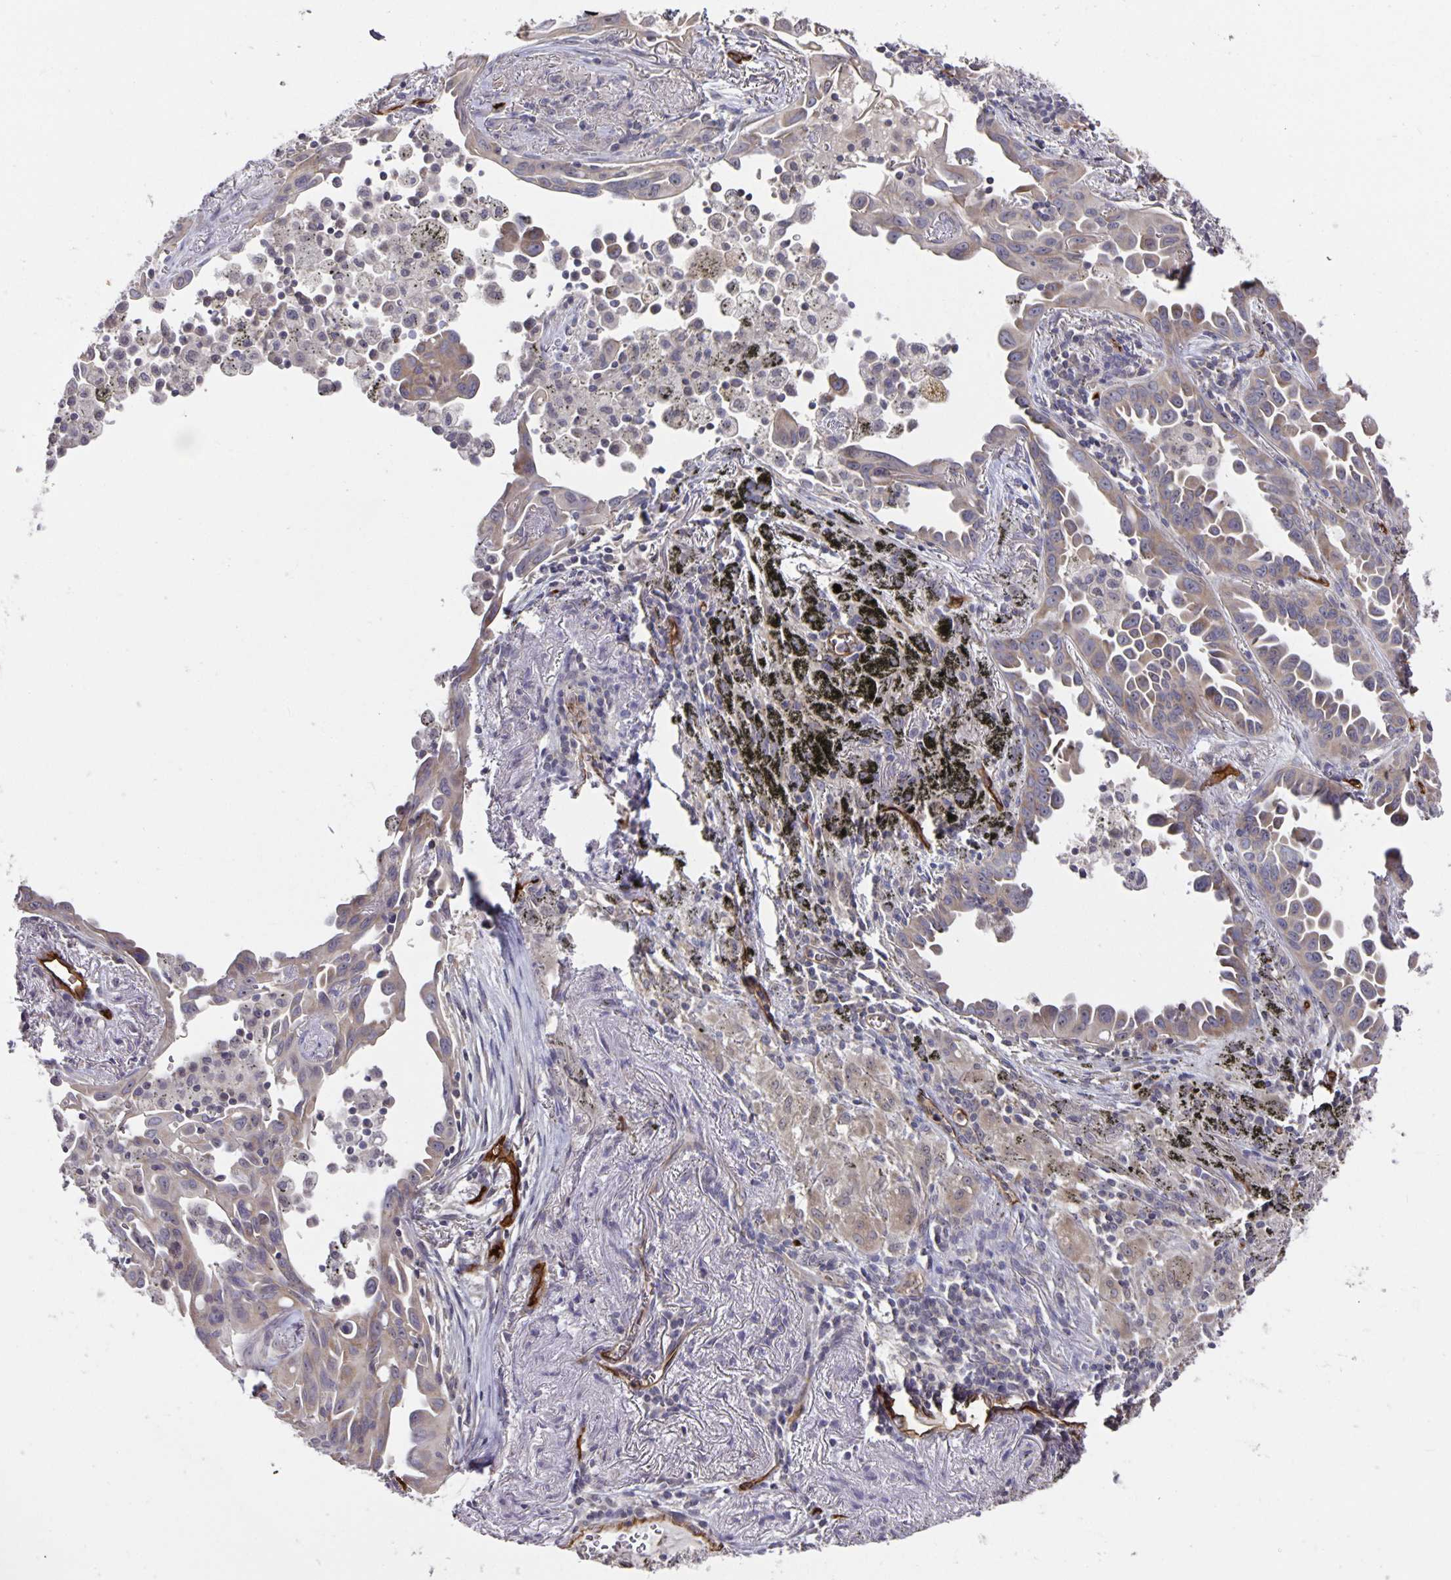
{"staining": {"intensity": "weak", "quantity": "25%-75%", "location": "cytoplasmic/membranous"}, "tissue": "lung cancer", "cell_type": "Tumor cells", "image_type": "cancer", "snomed": [{"axis": "morphology", "description": "Adenocarcinoma, NOS"}, {"axis": "topography", "description": "Lung"}], "caption": "Immunohistochemical staining of human lung adenocarcinoma displays low levels of weak cytoplasmic/membranous staining in about 25%-75% of tumor cells. The protein is stained brown, and the nuclei are stained in blue (DAB (3,3'-diaminobenzidine) IHC with brightfield microscopy, high magnification).", "gene": "PODXL", "patient": {"sex": "male", "age": 68}}